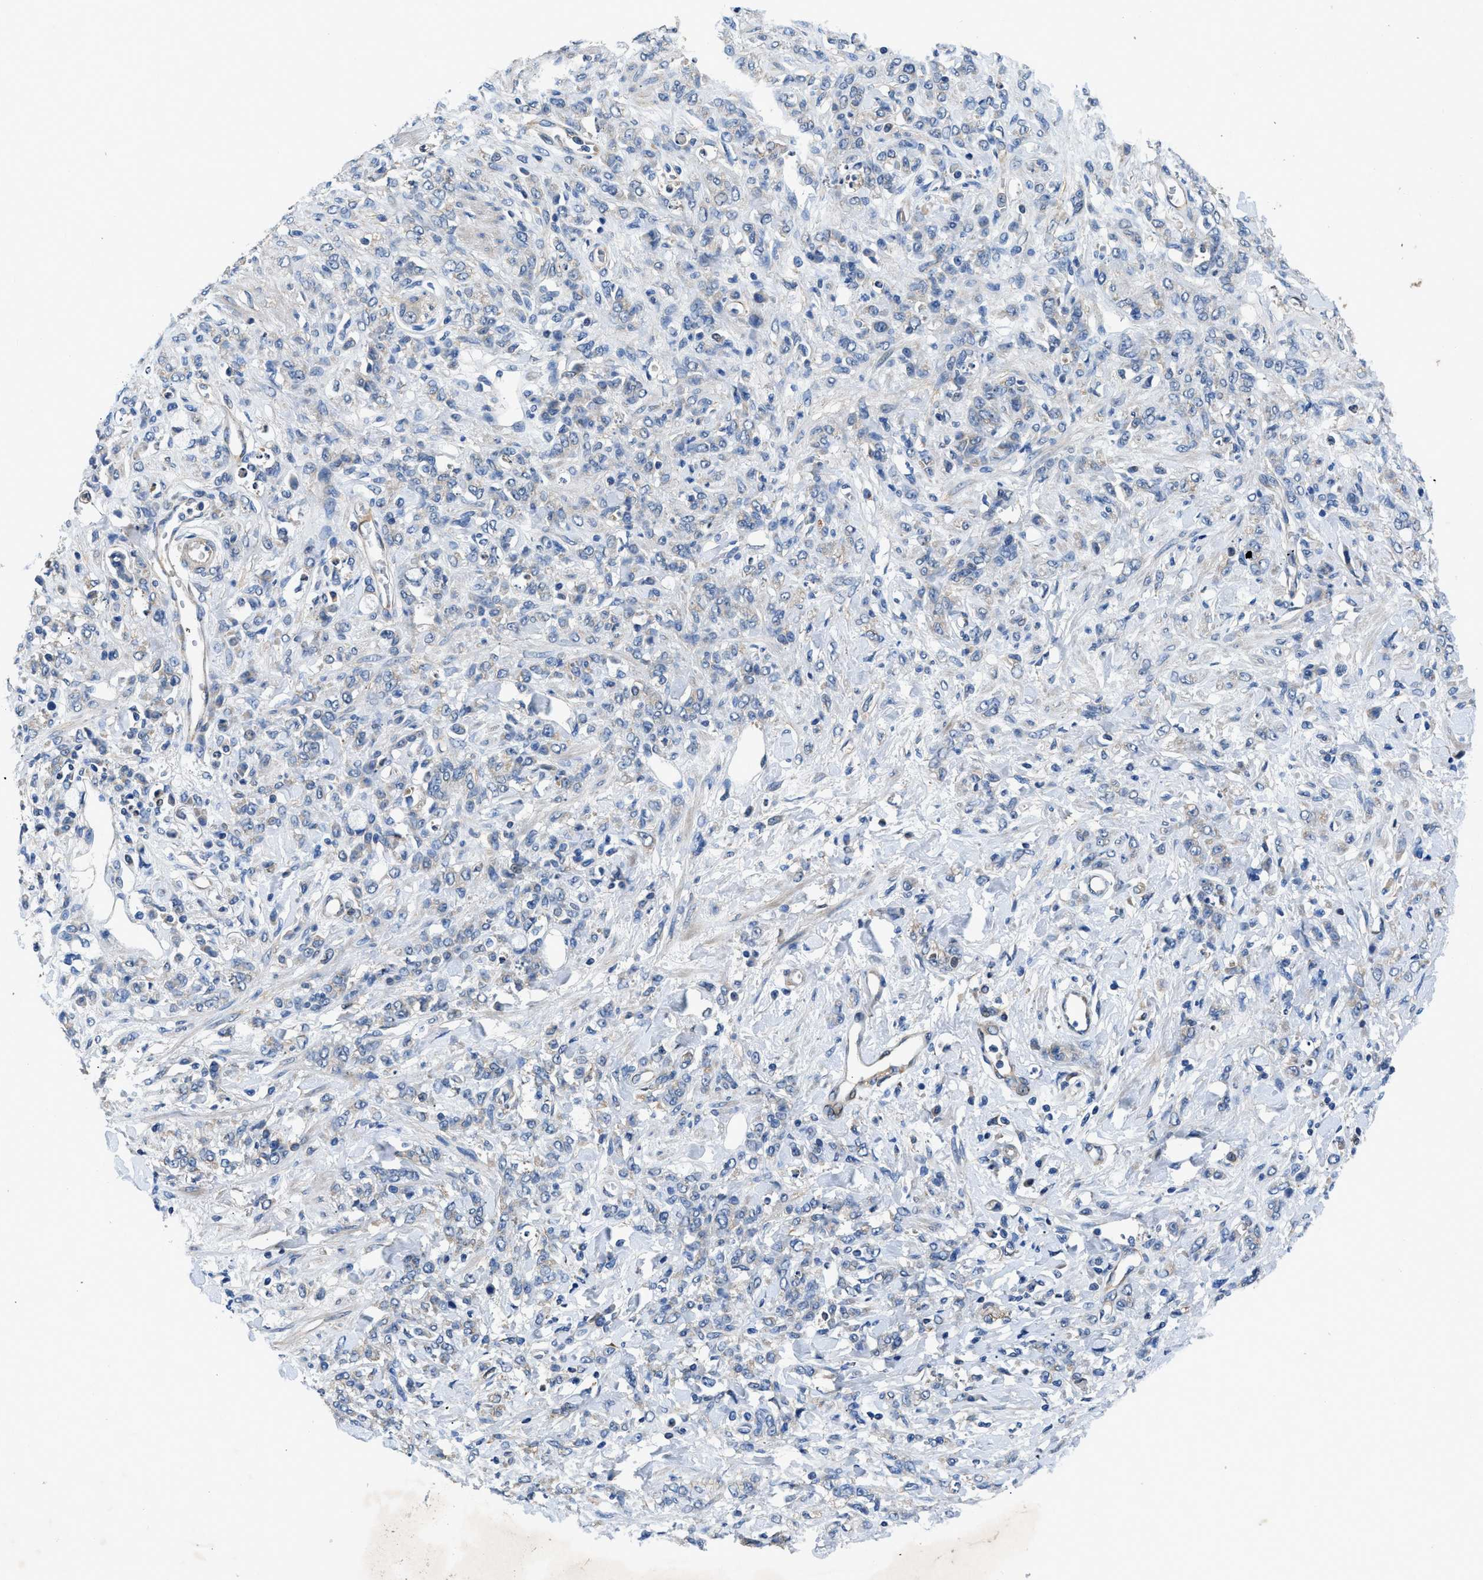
{"staining": {"intensity": "negative", "quantity": "none", "location": "none"}, "tissue": "stomach cancer", "cell_type": "Tumor cells", "image_type": "cancer", "snomed": [{"axis": "morphology", "description": "Normal tissue, NOS"}, {"axis": "morphology", "description": "Adenocarcinoma, NOS"}, {"axis": "topography", "description": "Stomach"}], "caption": "Tumor cells show no significant staining in stomach cancer. The staining is performed using DAB brown chromogen with nuclei counter-stained in using hematoxylin.", "gene": "CDK15", "patient": {"sex": "male", "age": 82}}